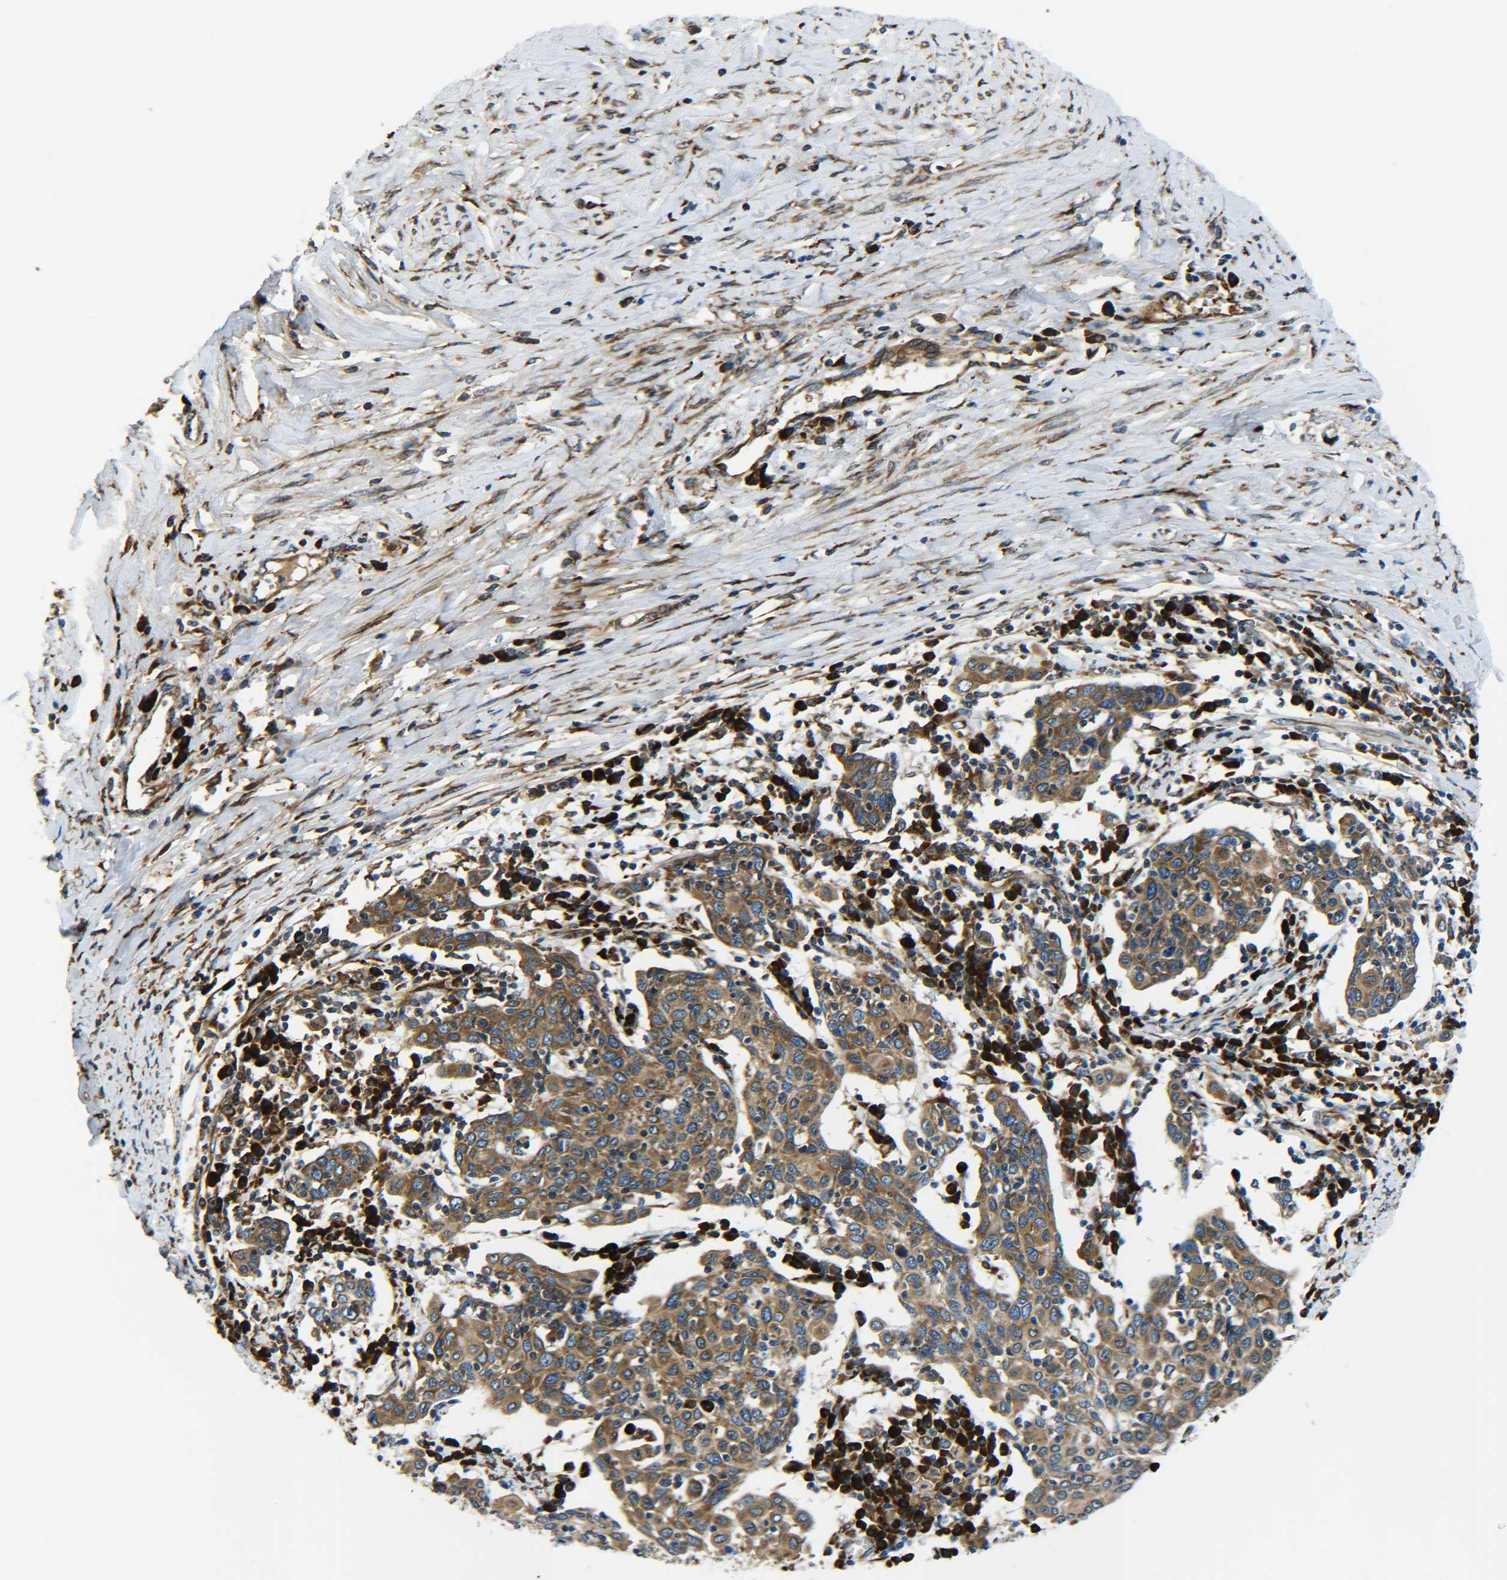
{"staining": {"intensity": "moderate", "quantity": ">75%", "location": "cytoplasmic/membranous"}, "tissue": "cervical cancer", "cell_type": "Tumor cells", "image_type": "cancer", "snomed": [{"axis": "morphology", "description": "Squamous cell carcinoma, NOS"}, {"axis": "topography", "description": "Cervix"}], "caption": "Squamous cell carcinoma (cervical) stained with IHC reveals moderate cytoplasmic/membranous expression in about >75% of tumor cells. (DAB (3,3'-diaminobenzidine) = brown stain, brightfield microscopy at high magnification).", "gene": "PREB", "patient": {"sex": "female", "age": 40}}